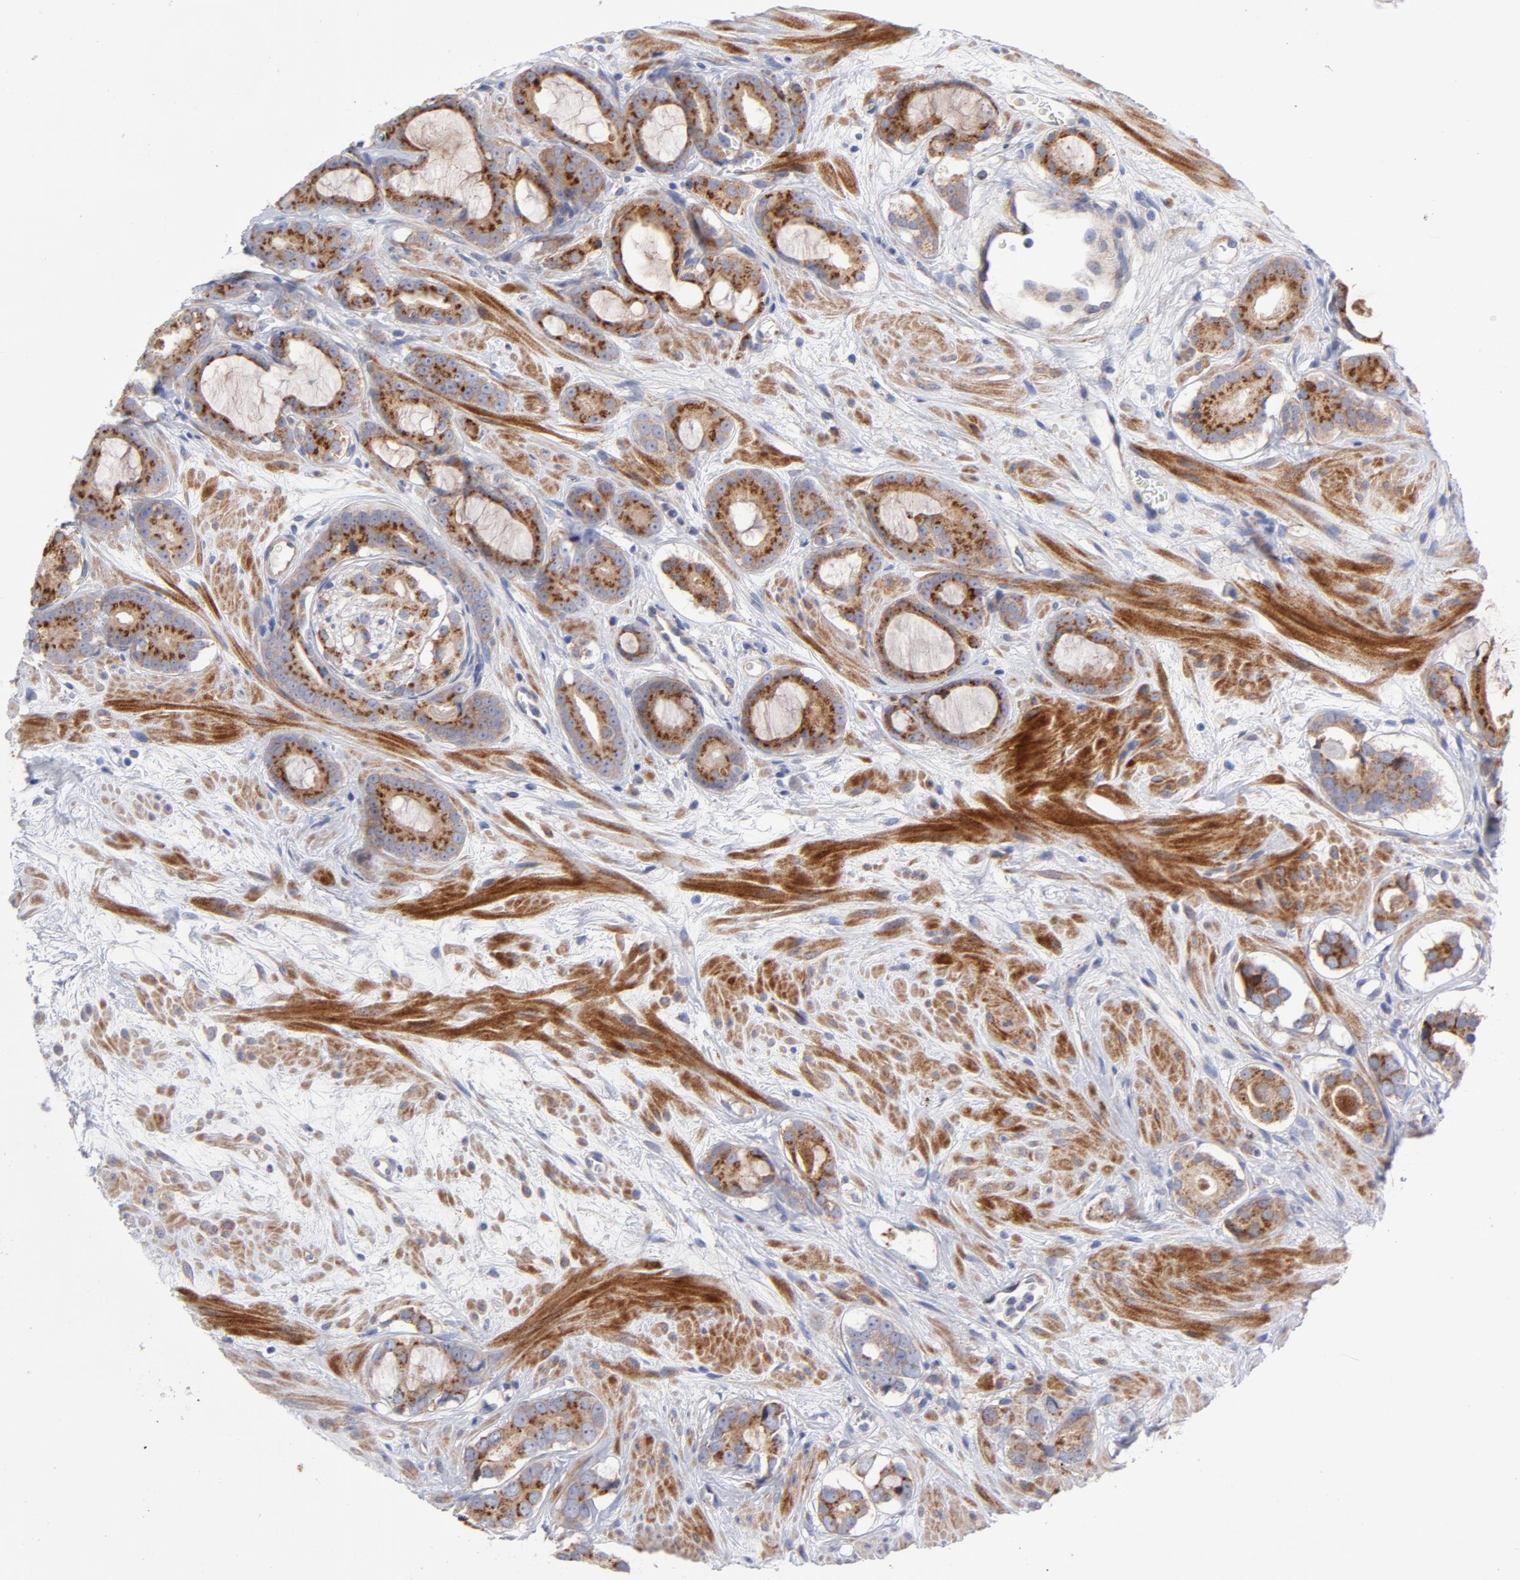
{"staining": {"intensity": "moderate", "quantity": ">75%", "location": "cytoplasmic/membranous"}, "tissue": "prostate cancer", "cell_type": "Tumor cells", "image_type": "cancer", "snomed": [{"axis": "morphology", "description": "Adenocarcinoma, Low grade"}, {"axis": "topography", "description": "Prostate"}], "caption": "Protein staining shows moderate cytoplasmic/membranous expression in approximately >75% of tumor cells in prostate adenocarcinoma (low-grade). (DAB = brown stain, brightfield microscopy at high magnification).", "gene": "RAPGEF3", "patient": {"sex": "male", "age": 57}}